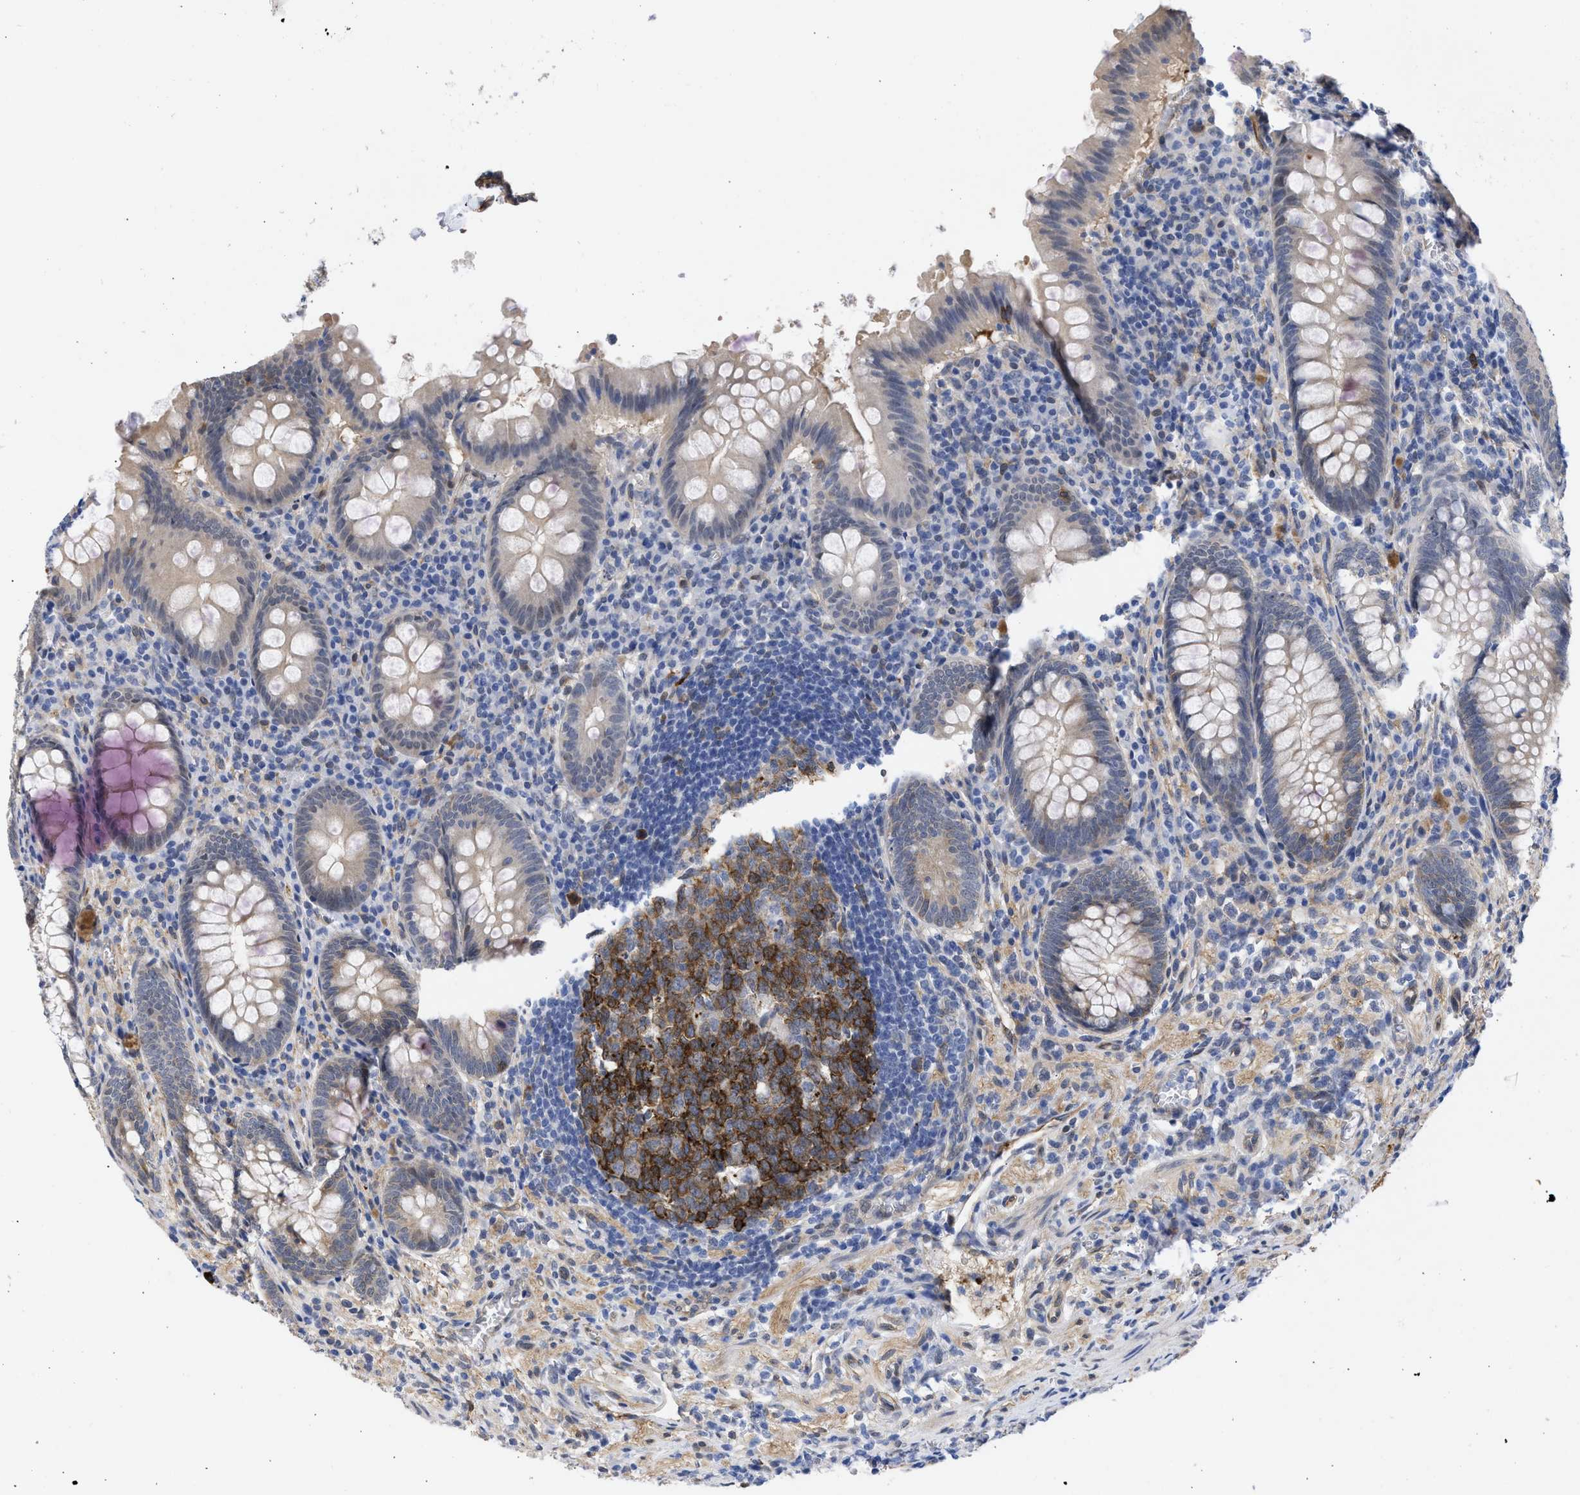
{"staining": {"intensity": "moderate", "quantity": "25%-75%", "location": "cytoplasmic/membranous"}, "tissue": "appendix", "cell_type": "Glandular cells", "image_type": "normal", "snomed": [{"axis": "morphology", "description": "Normal tissue, NOS"}, {"axis": "topography", "description": "Appendix"}], "caption": "The photomicrograph demonstrates staining of benign appendix, revealing moderate cytoplasmic/membranous protein staining (brown color) within glandular cells.", "gene": "THRA", "patient": {"sex": "male", "age": 56}}